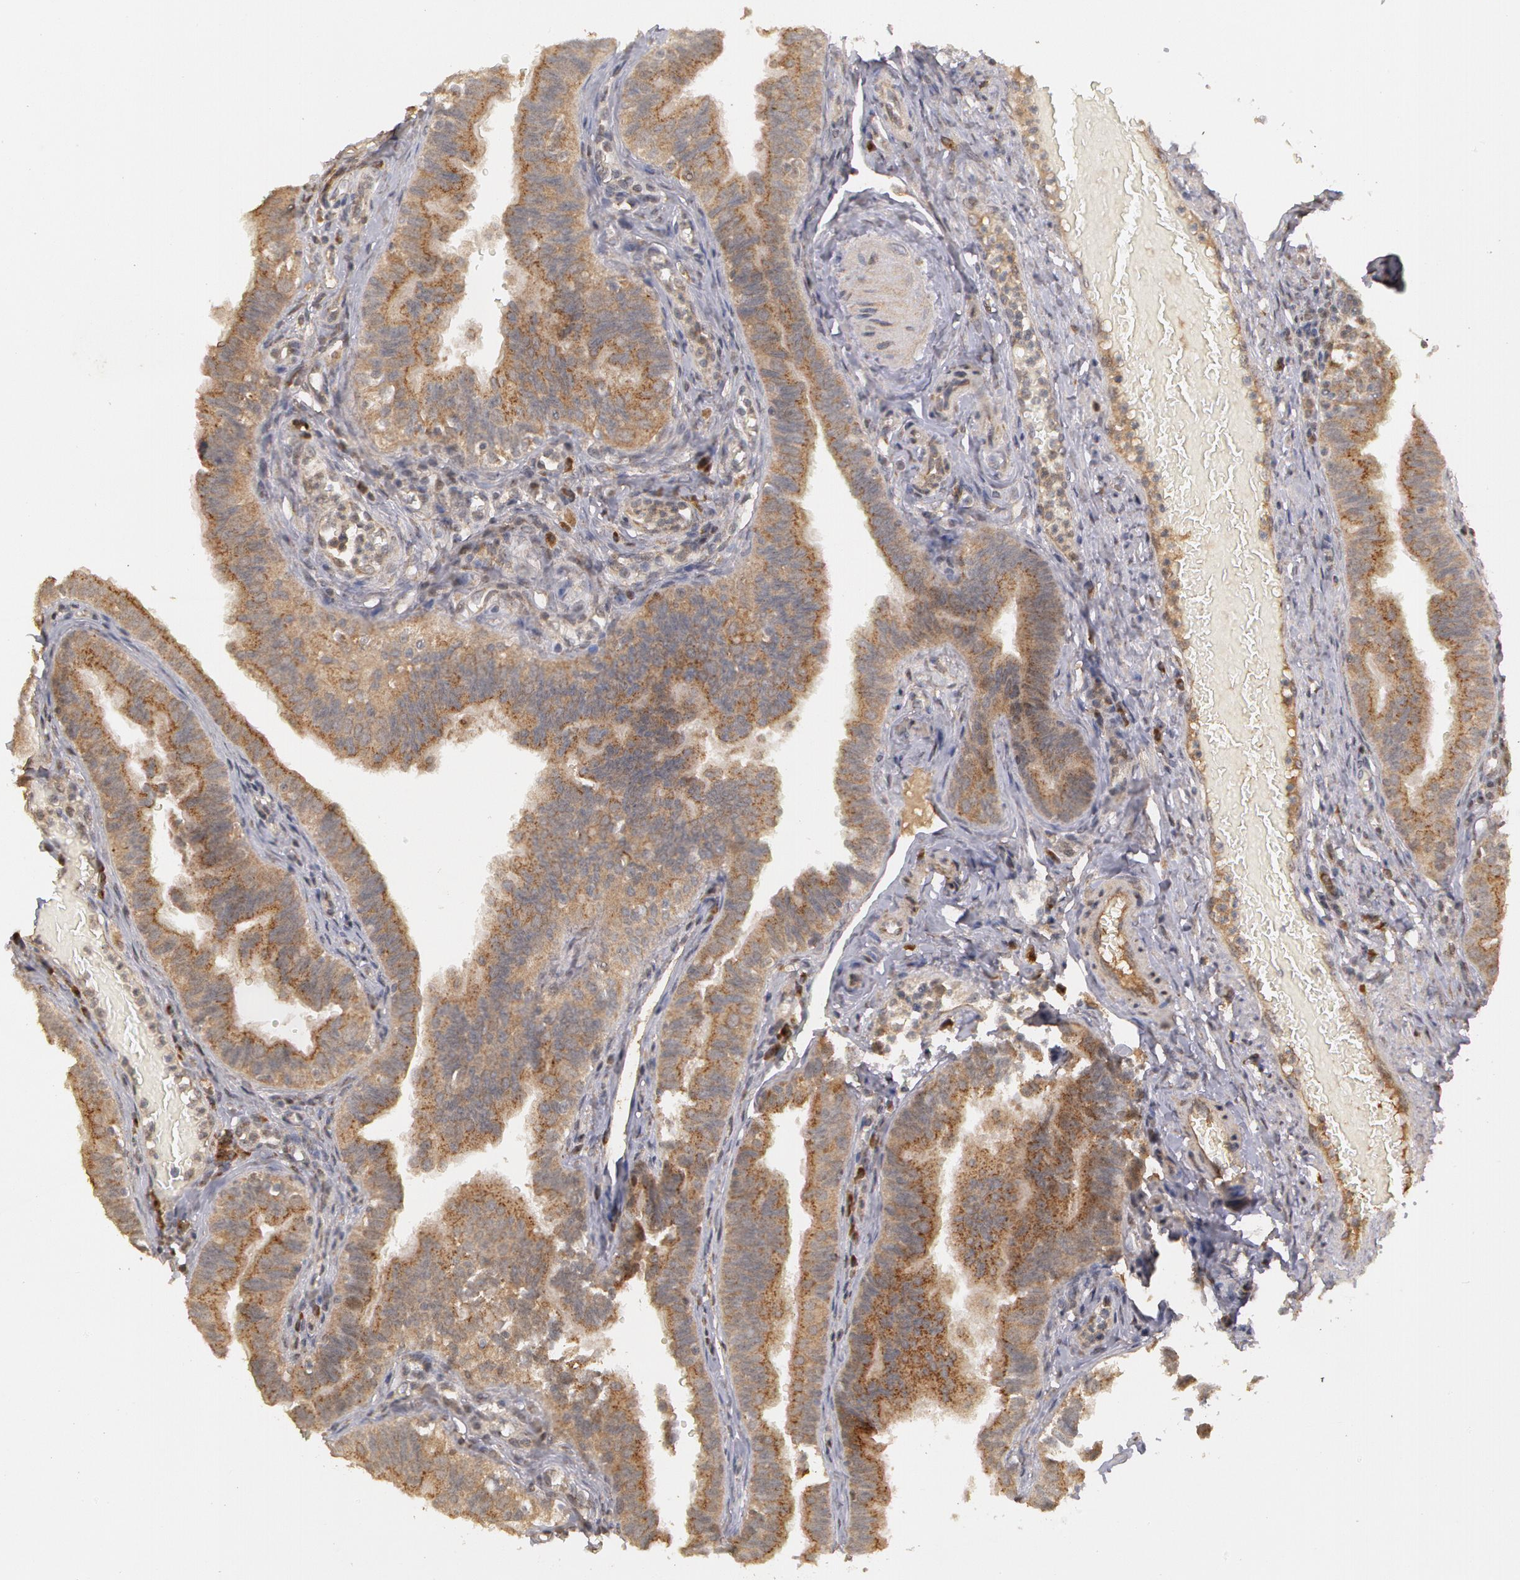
{"staining": {"intensity": "weak", "quantity": ">75%", "location": "cytoplasmic/membranous"}, "tissue": "fallopian tube", "cell_type": "Glandular cells", "image_type": "normal", "snomed": [{"axis": "morphology", "description": "Normal tissue, NOS"}, {"axis": "topography", "description": "Fallopian tube"}, {"axis": "topography", "description": "Ovary"}], "caption": "Unremarkable fallopian tube shows weak cytoplasmic/membranous expression in approximately >75% of glandular cells (DAB = brown stain, brightfield microscopy at high magnification)..", "gene": "STX5", "patient": {"sex": "female", "age": 51}}